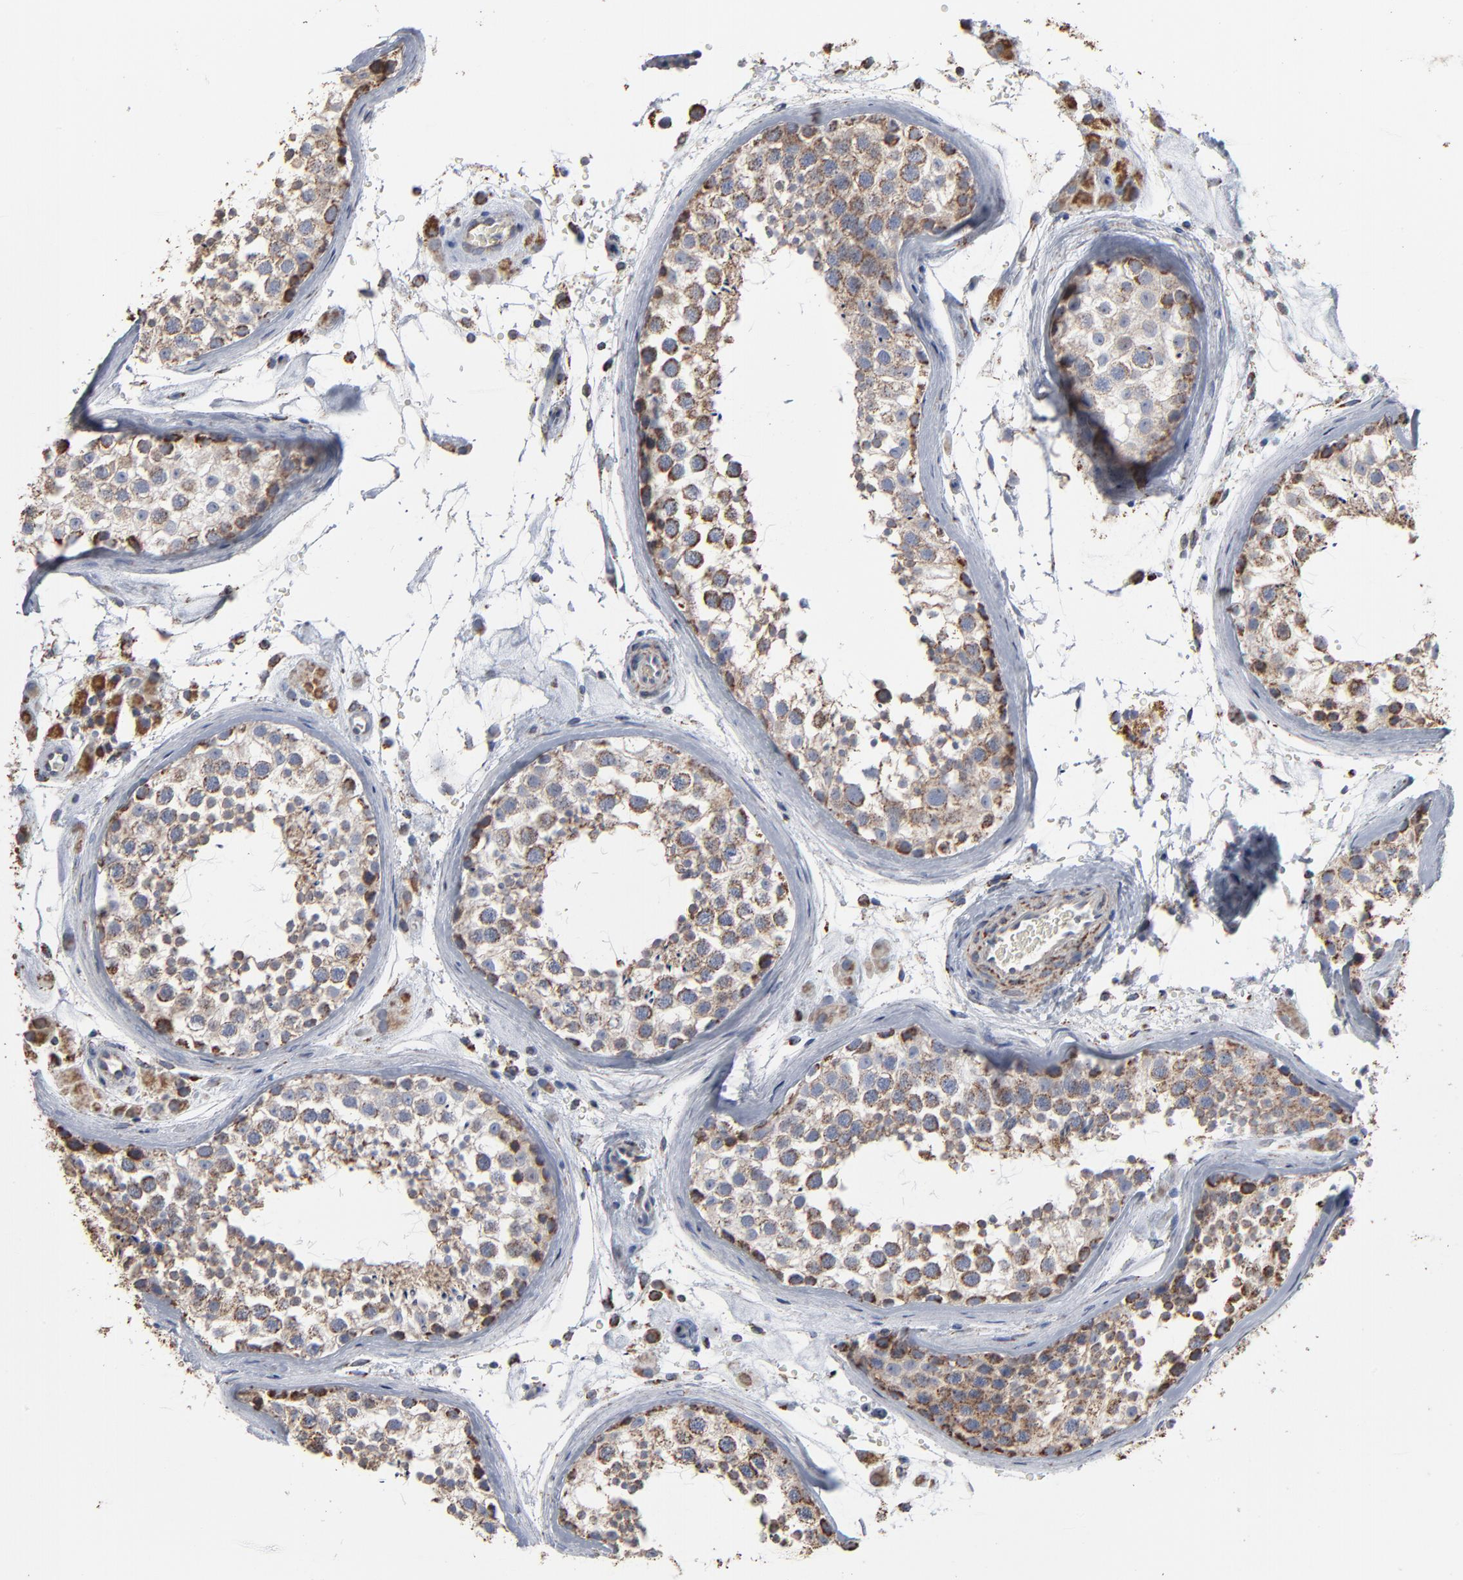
{"staining": {"intensity": "strong", "quantity": ">75%", "location": "cytoplasmic/membranous"}, "tissue": "testis", "cell_type": "Cells in seminiferous ducts", "image_type": "normal", "snomed": [{"axis": "morphology", "description": "Normal tissue, NOS"}, {"axis": "topography", "description": "Testis"}], "caption": "Immunohistochemical staining of unremarkable testis exhibits >75% levels of strong cytoplasmic/membranous protein positivity in approximately >75% of cells in seminiferous ducts. (Brightfield microscopy of DAB IHC at high magnification).", "gene": "UQCRC1", "patient": {"sex": "male", "age": 46}}